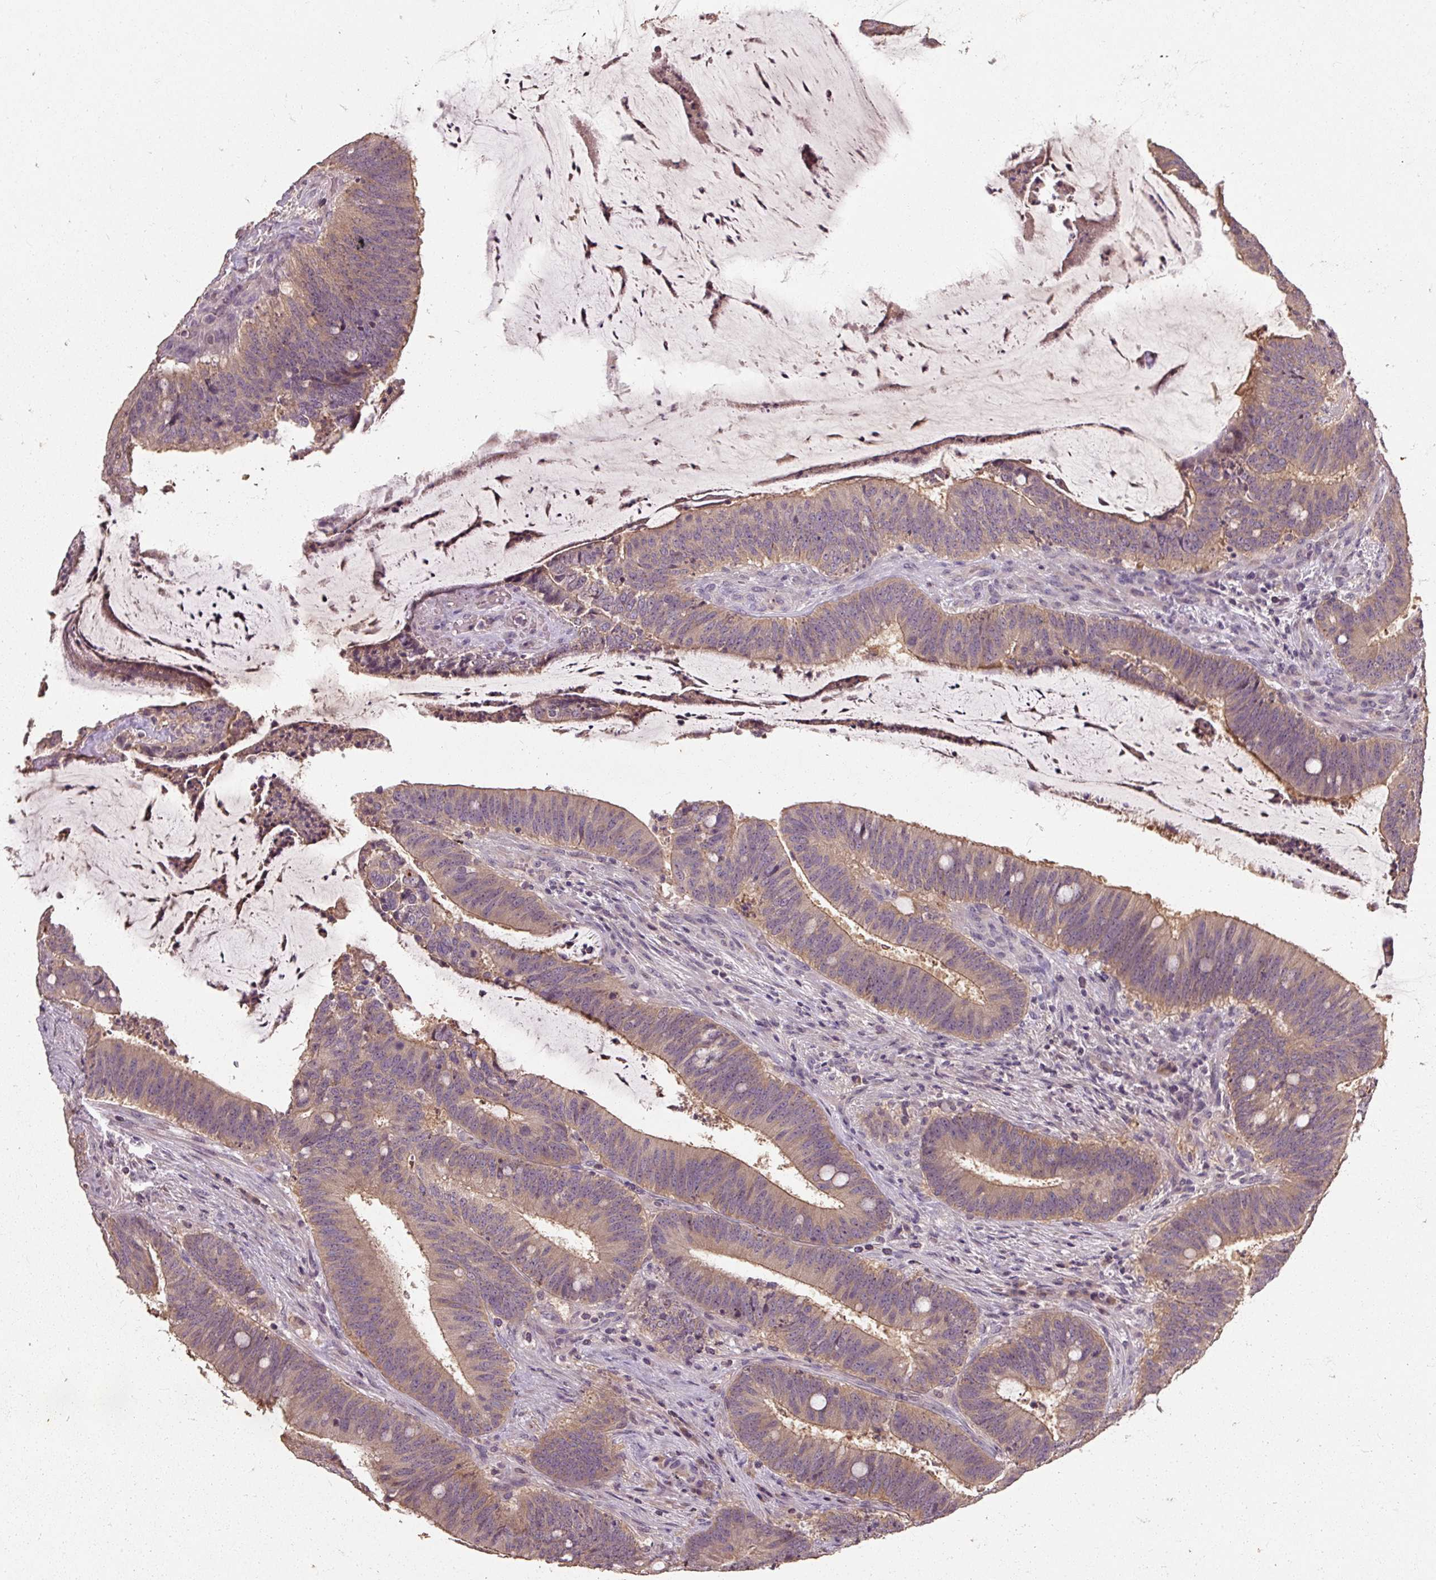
{"staining": {"intensity": "weak", "quantity": "25%-75%", "location": "cytoplasmic/membranous"}, "tissue": "colorectal cancer", "cell_type": "Tumor cells", "image_type": "cancer", "snomed": [{"axis": "morphology", "description": "Adenocarcinoma, NOS"}, {"axis": "topography", "description": "Colon"}], "caption": "Immunohistochemical staining of human colorectal adenocarcinoma displays weak cytoplasmic/membranous protein staining in approximately 25%-75% of tumor cells. (IHC, brightfield microscopy, high magnification).", "gene": "CFAP65", "patient": {"sex": "female", "age": 43}}